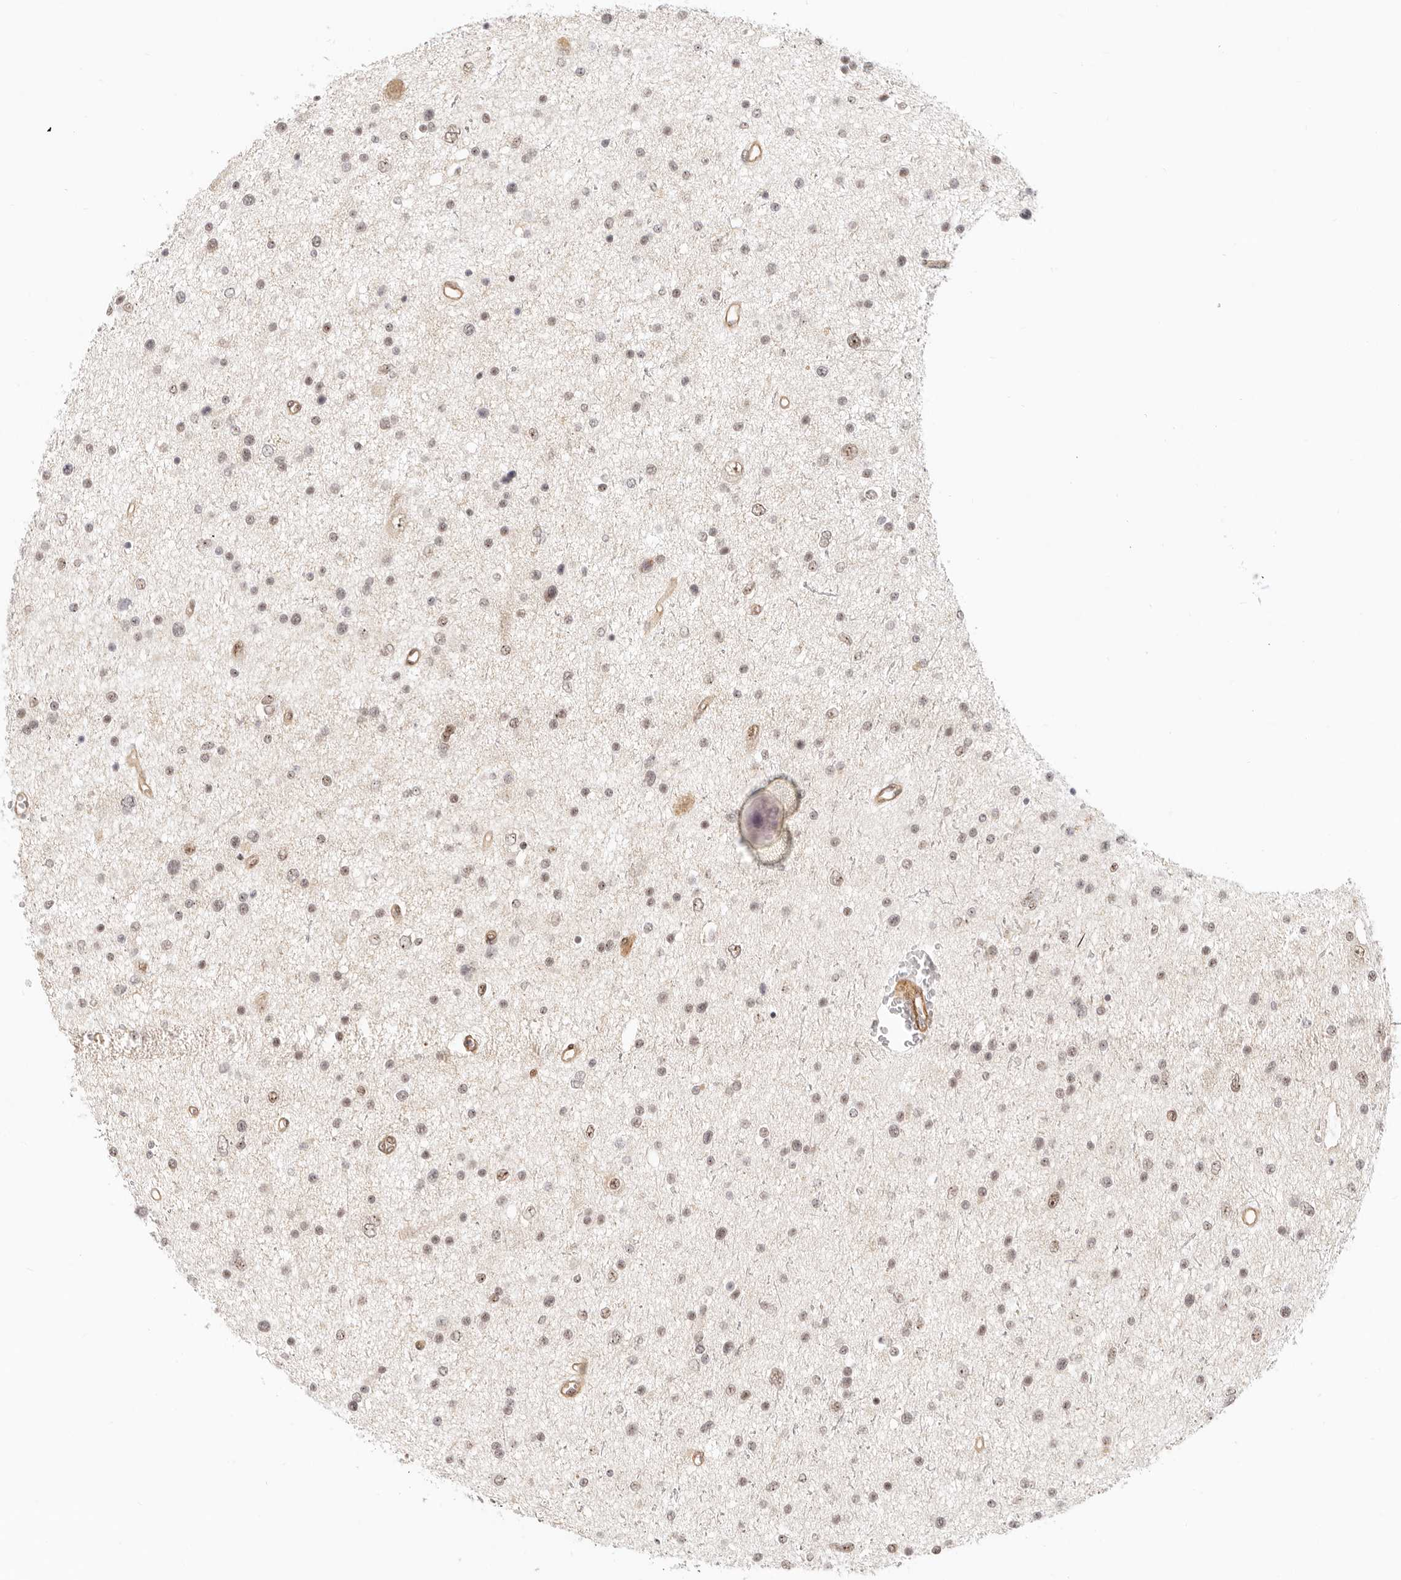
{"staining": {"intensity": "weak", "quantity": ">75%", "location": "nuclear"}, "tissue": "glioma", "cell_type": "Tumor cells", "image_type": "cancer", "snomed": [{"axis": "morphology", "description": "Glioma, malignant, Low grade"}, {"axis": "topography", "description": "Brain"}], "caption": "A micrograph showing weak nuclear positivity in approximately >75% of tumor cells in malignant low-grade glioma, as visualized by brown immunohistochemical staining.", "gene": "BAP1", "patient": {"sex": "female", "age": 37}}